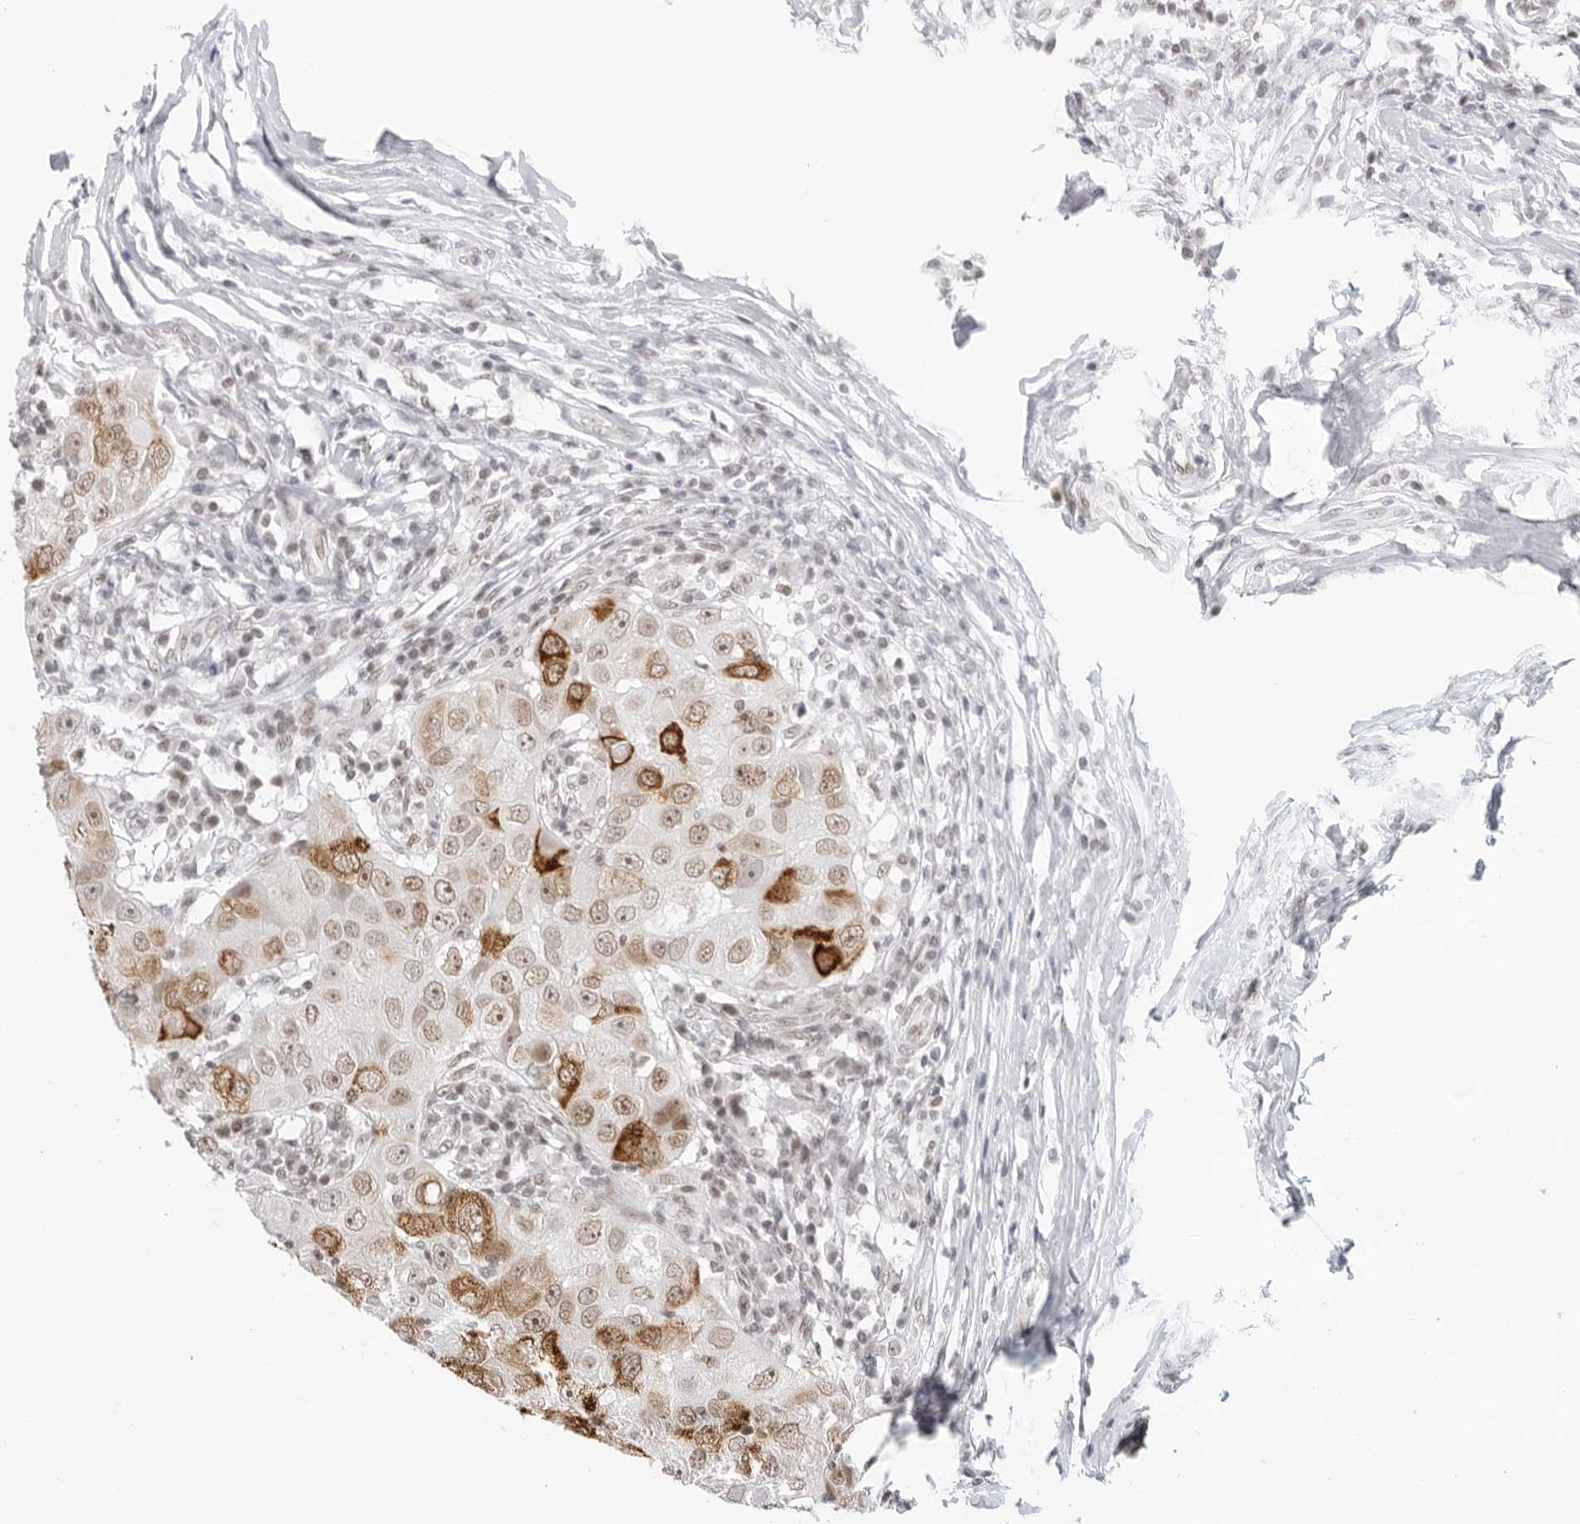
{"staining": {"intensity": "strong", "quantity": "<25%", "location": "nuclear"}, "tissue": "breast cancer", "cell_type": "Tumor cells", "image_type": "cancer", "snomed": [{"axis": "morphology", "description": "Duct carcinoma"}, {"axis": "topography", "description": "Breast"}], "caption": "There is medium levels of strong nuclear staining in tumor cells of infiltrating ductal carcinoma (breast), as demonstrated by immunohistochemical staining (brown color).", "gene": "FOXK2", "patient": {"sex": "female", "age": 27}}